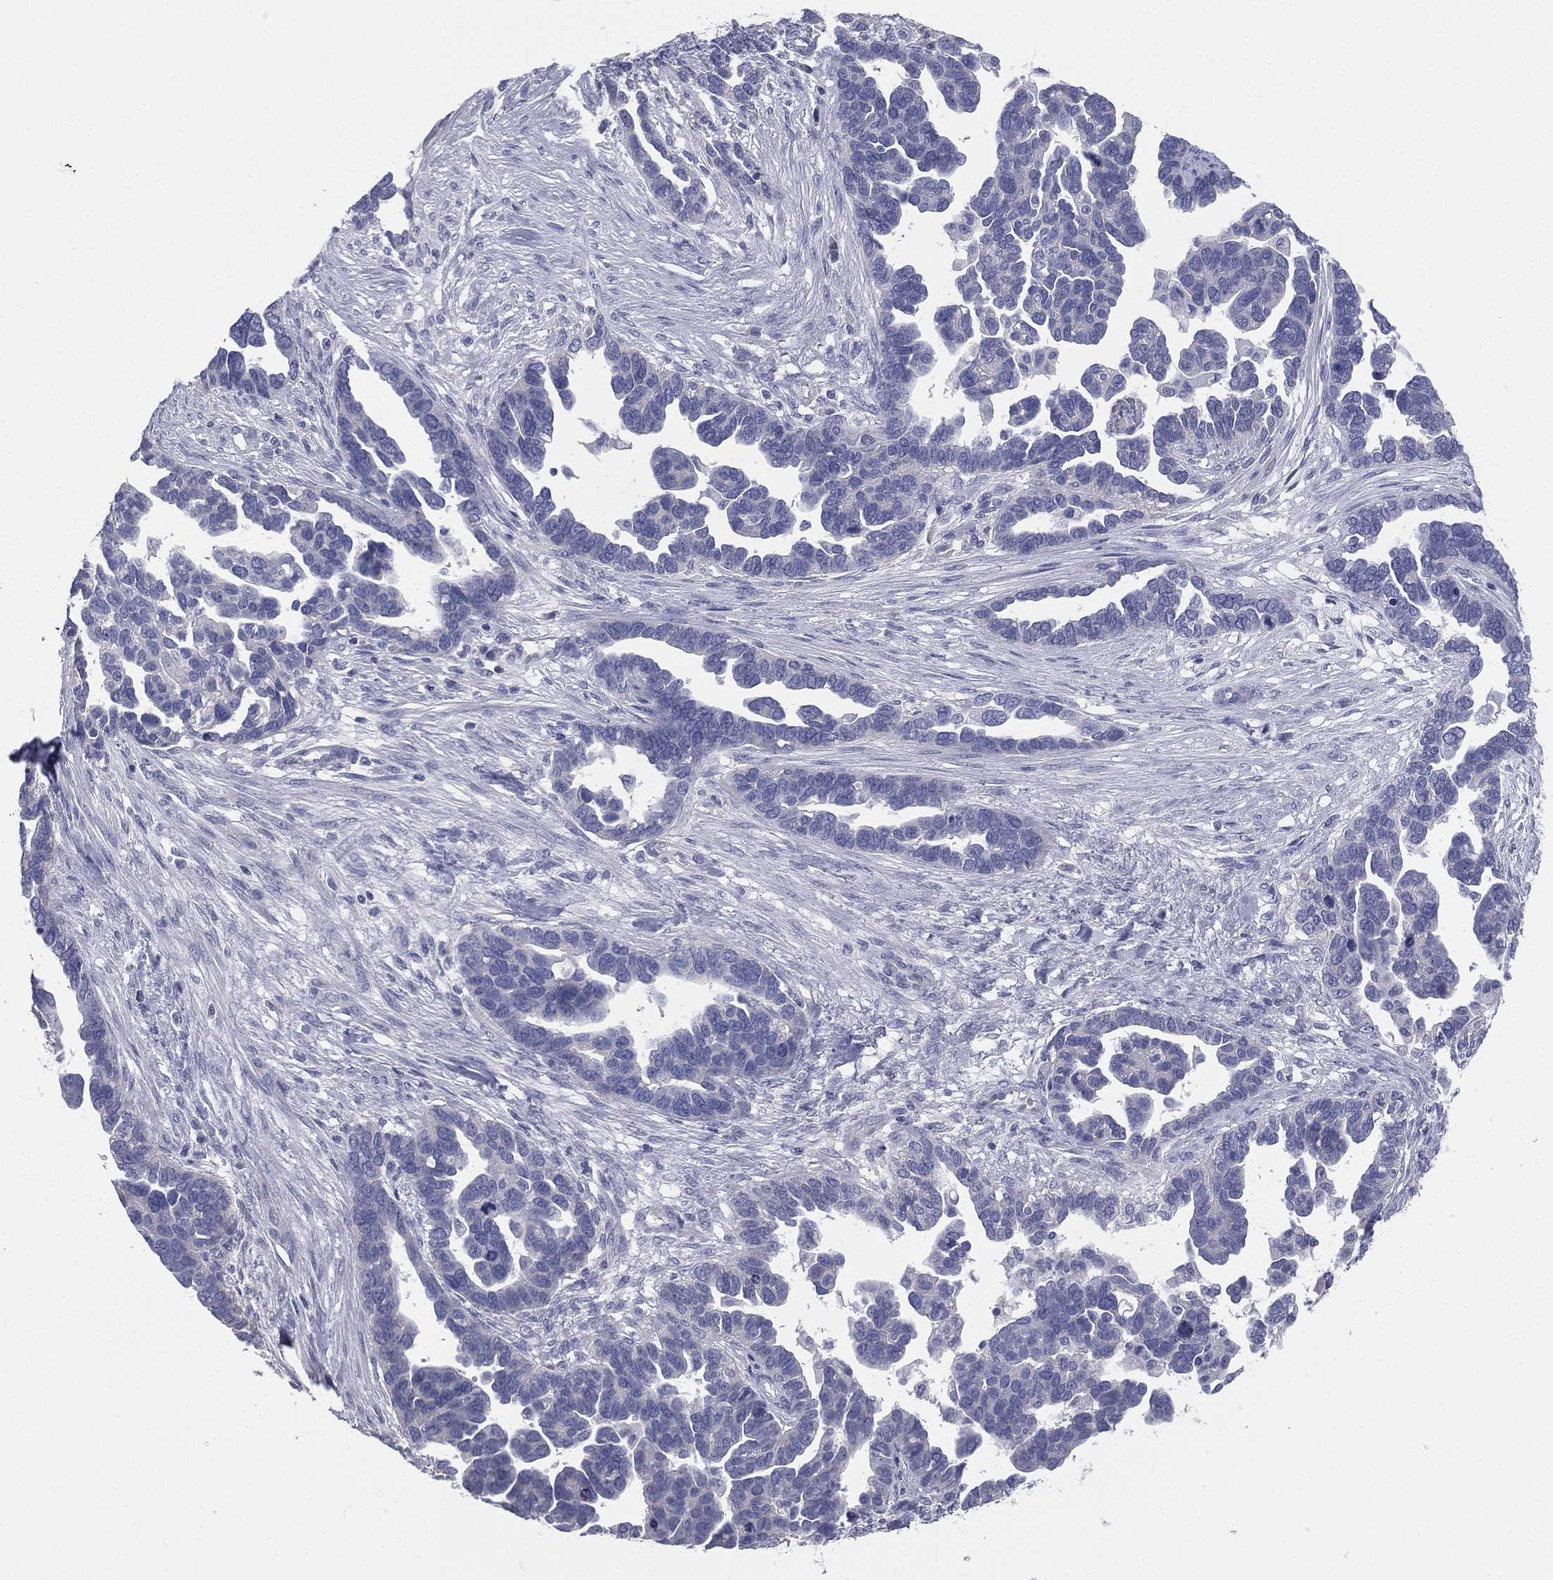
{"staining": {"intensity": "negative", "quantity": "none", "location": "none"}, "tissue": "ovarian cancer", "cell_type": "Tumor cells", "image_type": "cancer", "snomed": [{"axis": "morphology", "description": "Cystadenocarcinoma, serous, NOS"}, {"axis": "topography", "description": "Ovary"}], "caption": "The immunohistochemistry image has no significant staining in tumor cells of ovarian cancer tissue. (DAB (3,3'-diaminobenzidine) IHC, high magnification).", "gene": "STK31", "patient": {"sex": "female", "age": 54}}